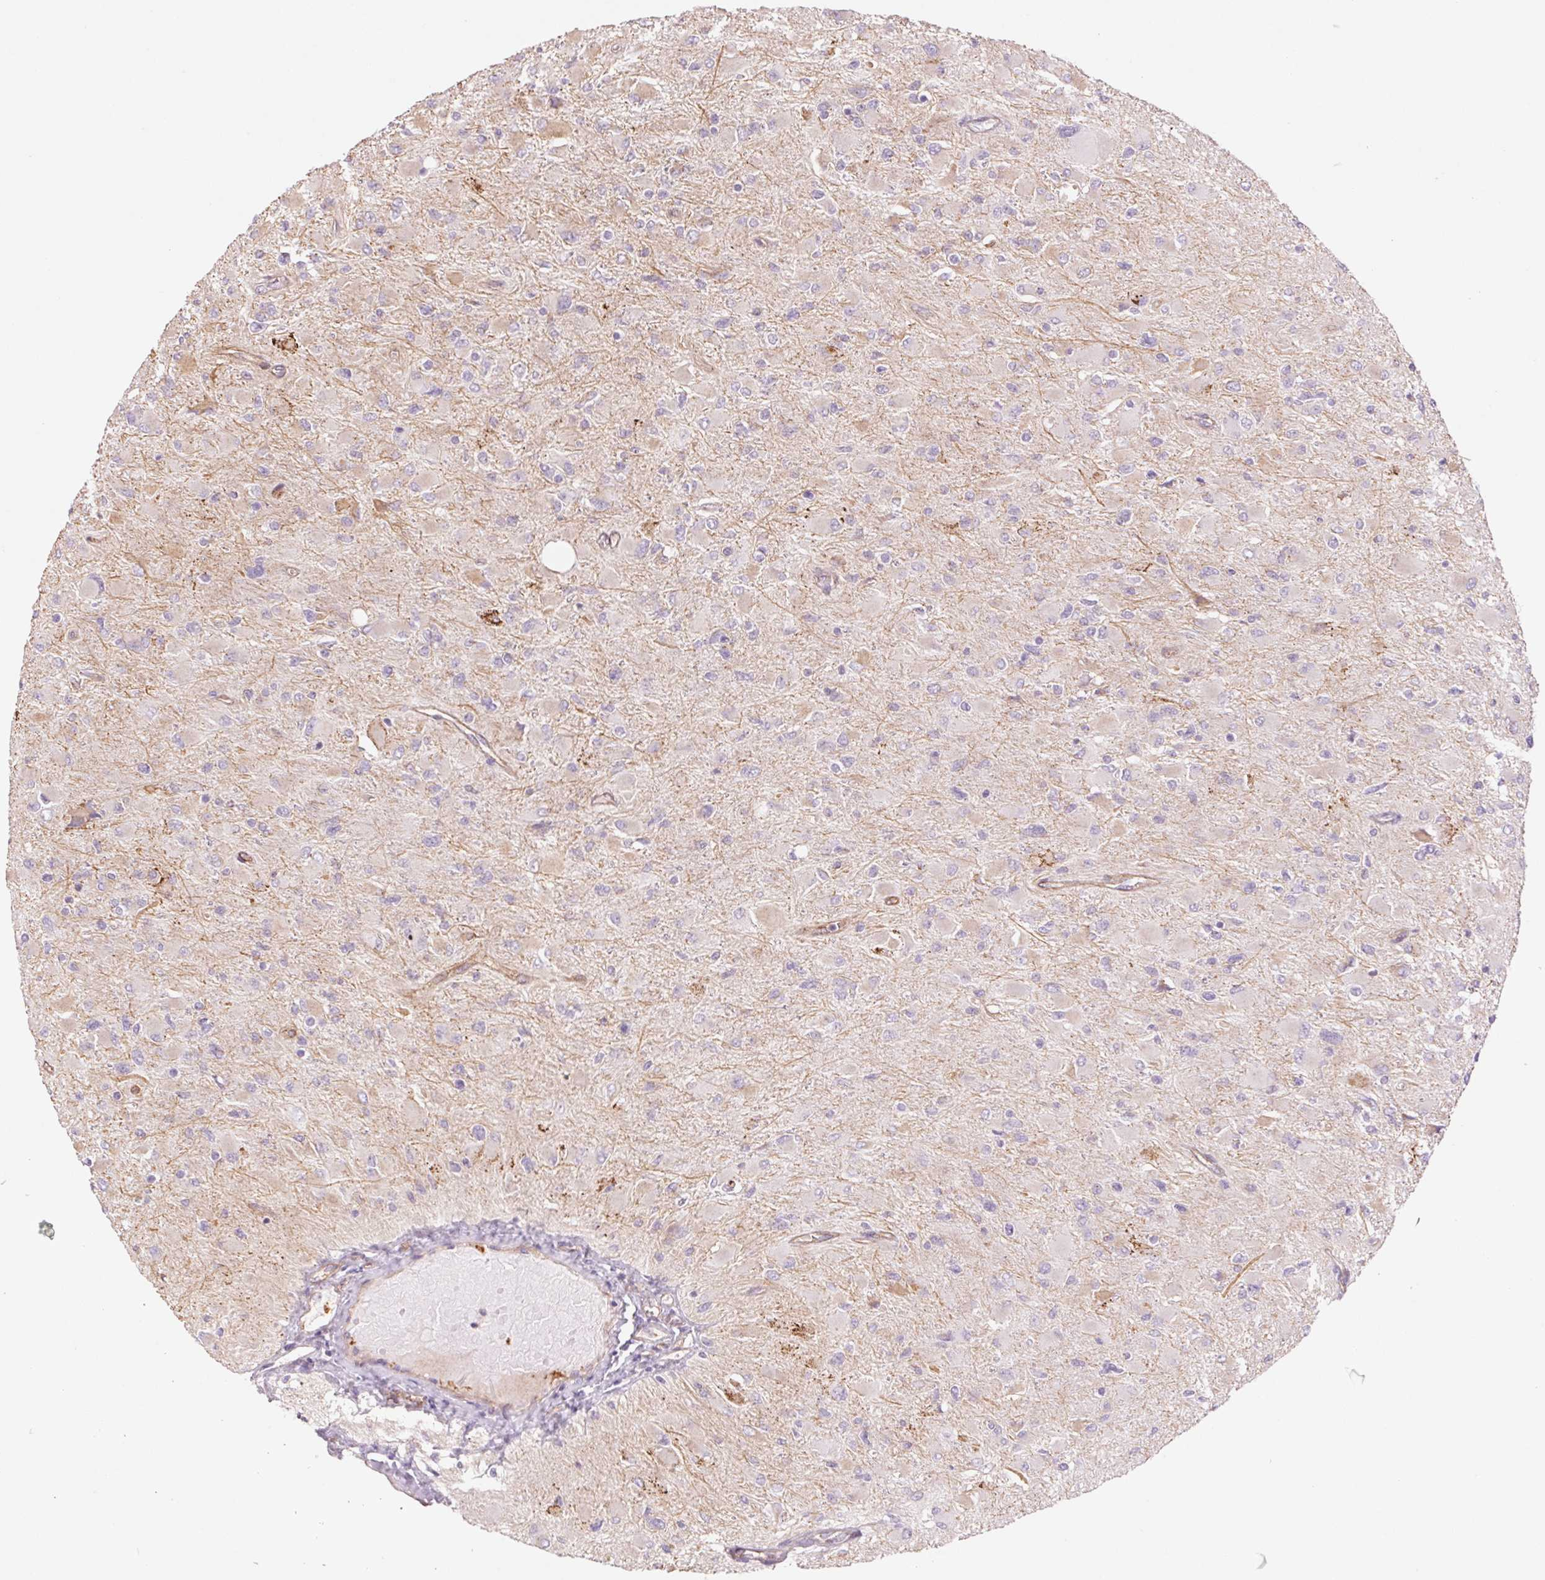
{"staining": {"intensity": "negative", "quantity": "none", "location": "none"}, "tissue": "glioma", "cell_type": "Tumor cells", "image_type": "cancer", "snomed": [{"axis": "morphology", "description": "Glioma, malignant, High grade"}, {"axis": "topography", "description": "Cerebral cortex"}], "caption": "Tumor cells are negative for protein expression in human high-grade glioma (malignant).", "gene": "MS4A13", "patient": {"sex": "female", "age": 36}}